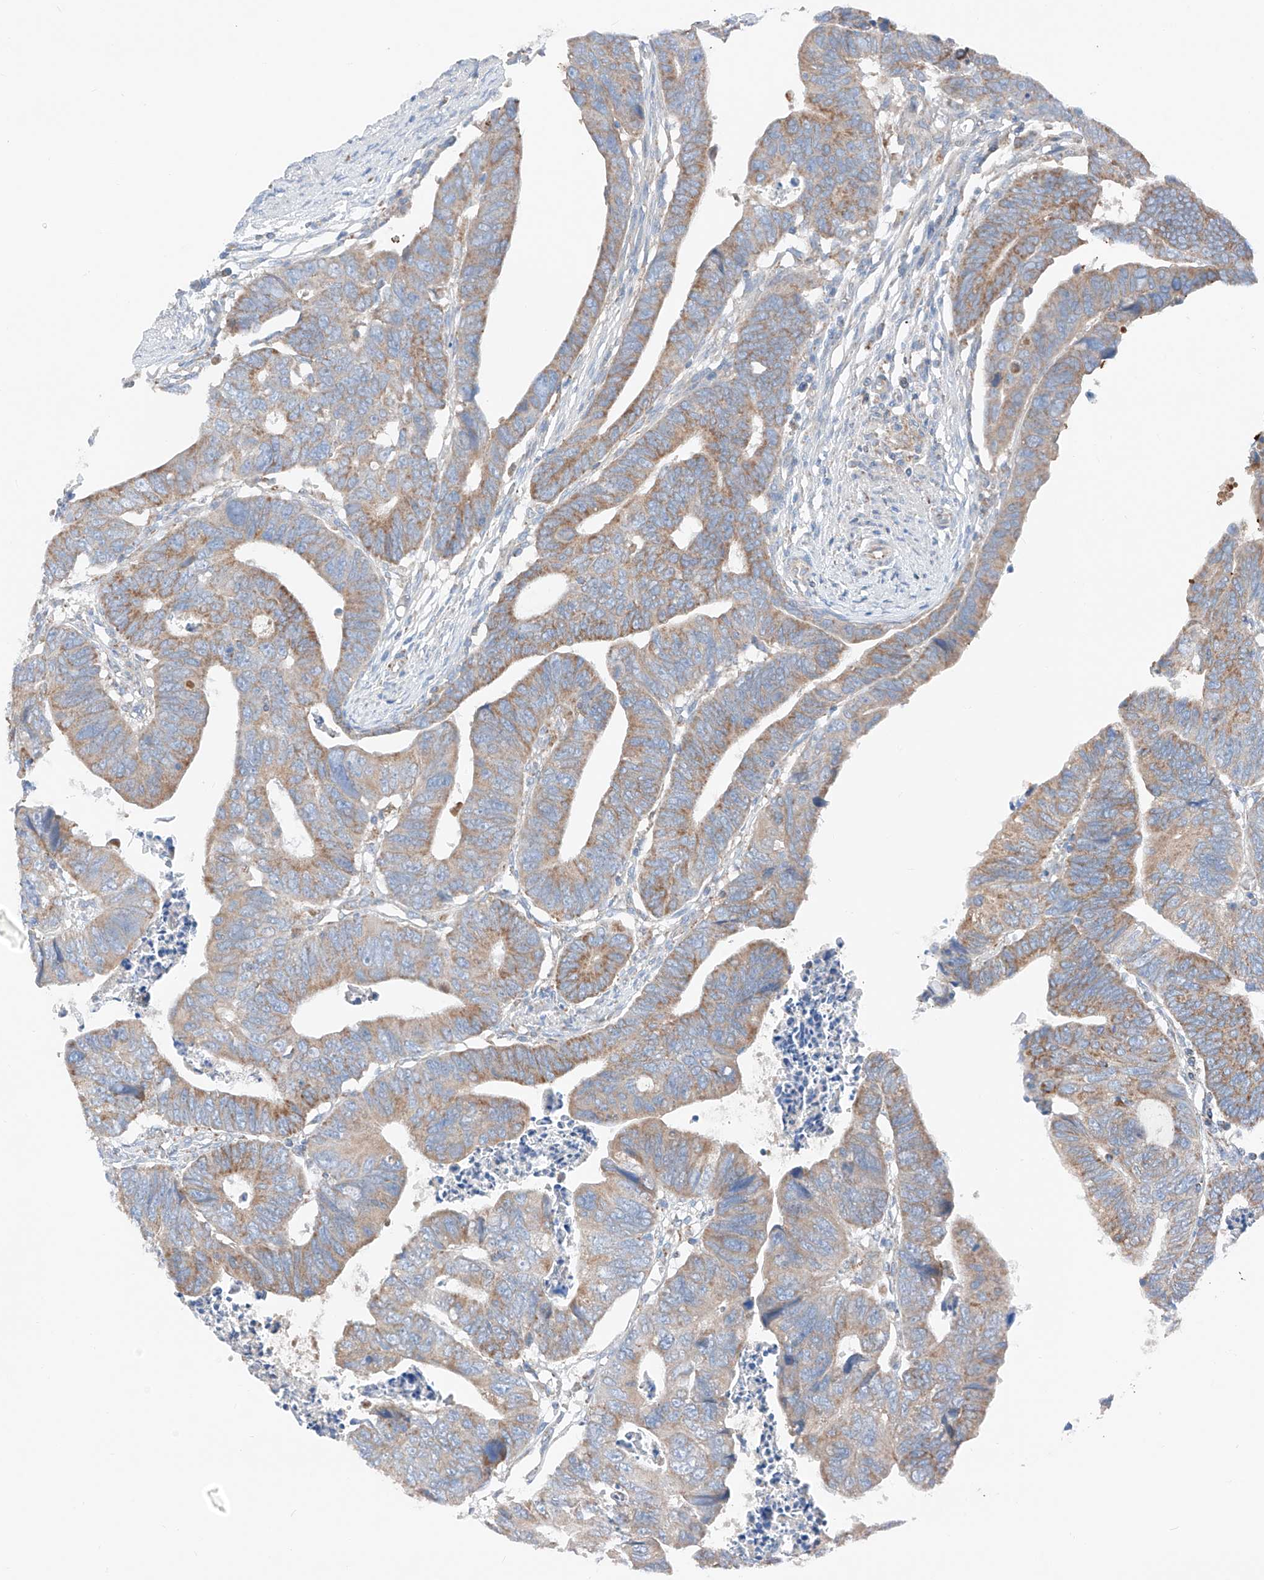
{"staining": {"intensity": "moderate", "quantity": ">75%", "location": "cytoplasmic/membranous"}, "tissue": "colorectal cancer", "cell_type": "Tumor cells", "image_type": "cancer", "snomed": [{"axis": "morphology", "description": "Adenocarcinoma, NOS"}, {"axis": "topography", "description": "Rectum"}], "caption": "This micrograph demonstrates colorectal cancer stained with immunohistochemistry (IHC) to label a protein in brown. The cytoplasmic/membranous of tumor cells show moderate positivity for the protein. Nuclei are counter-stained blue.", "gene": "MRAP", "patient": {"sex": "female", "age": 65}}